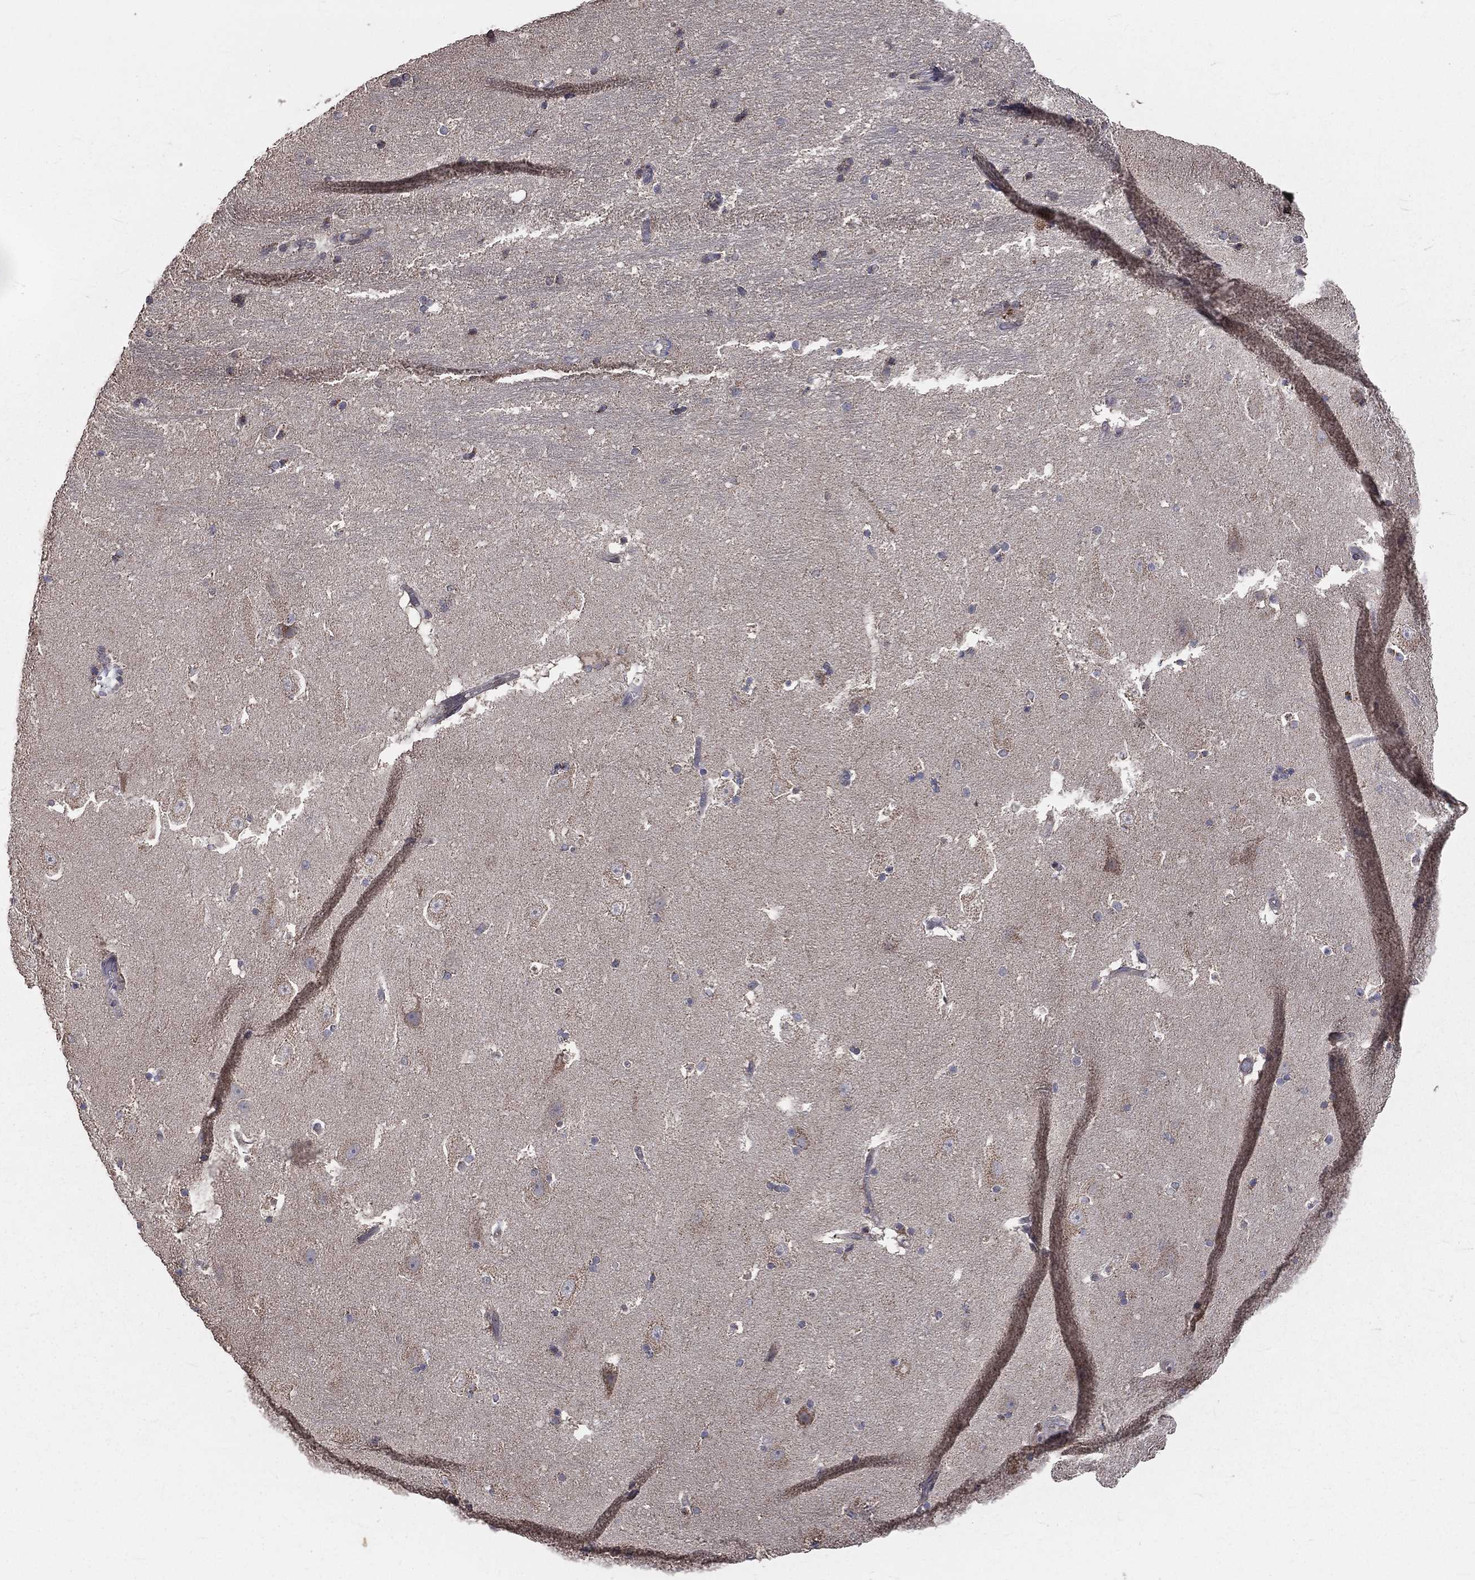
{"staining": {"intensity": "weak", "quantity": "<25%", "location": "cytoplasmic/membranous"}, "tissue": "hippocampus", "cell_type": "Glial cells", "image_type": "normal", "snomed": [{"axis": "morphology", "description": "Normal tissue, NOS"}, {"axis": "topography", "description": "Hippocampus"}], "caption": "Immunohistochemical staining of unremarkable hippocampus displays no significant expression in glial cells.", "gene": "MRPL46", "patient": {"sex": "male", "age": 51}}